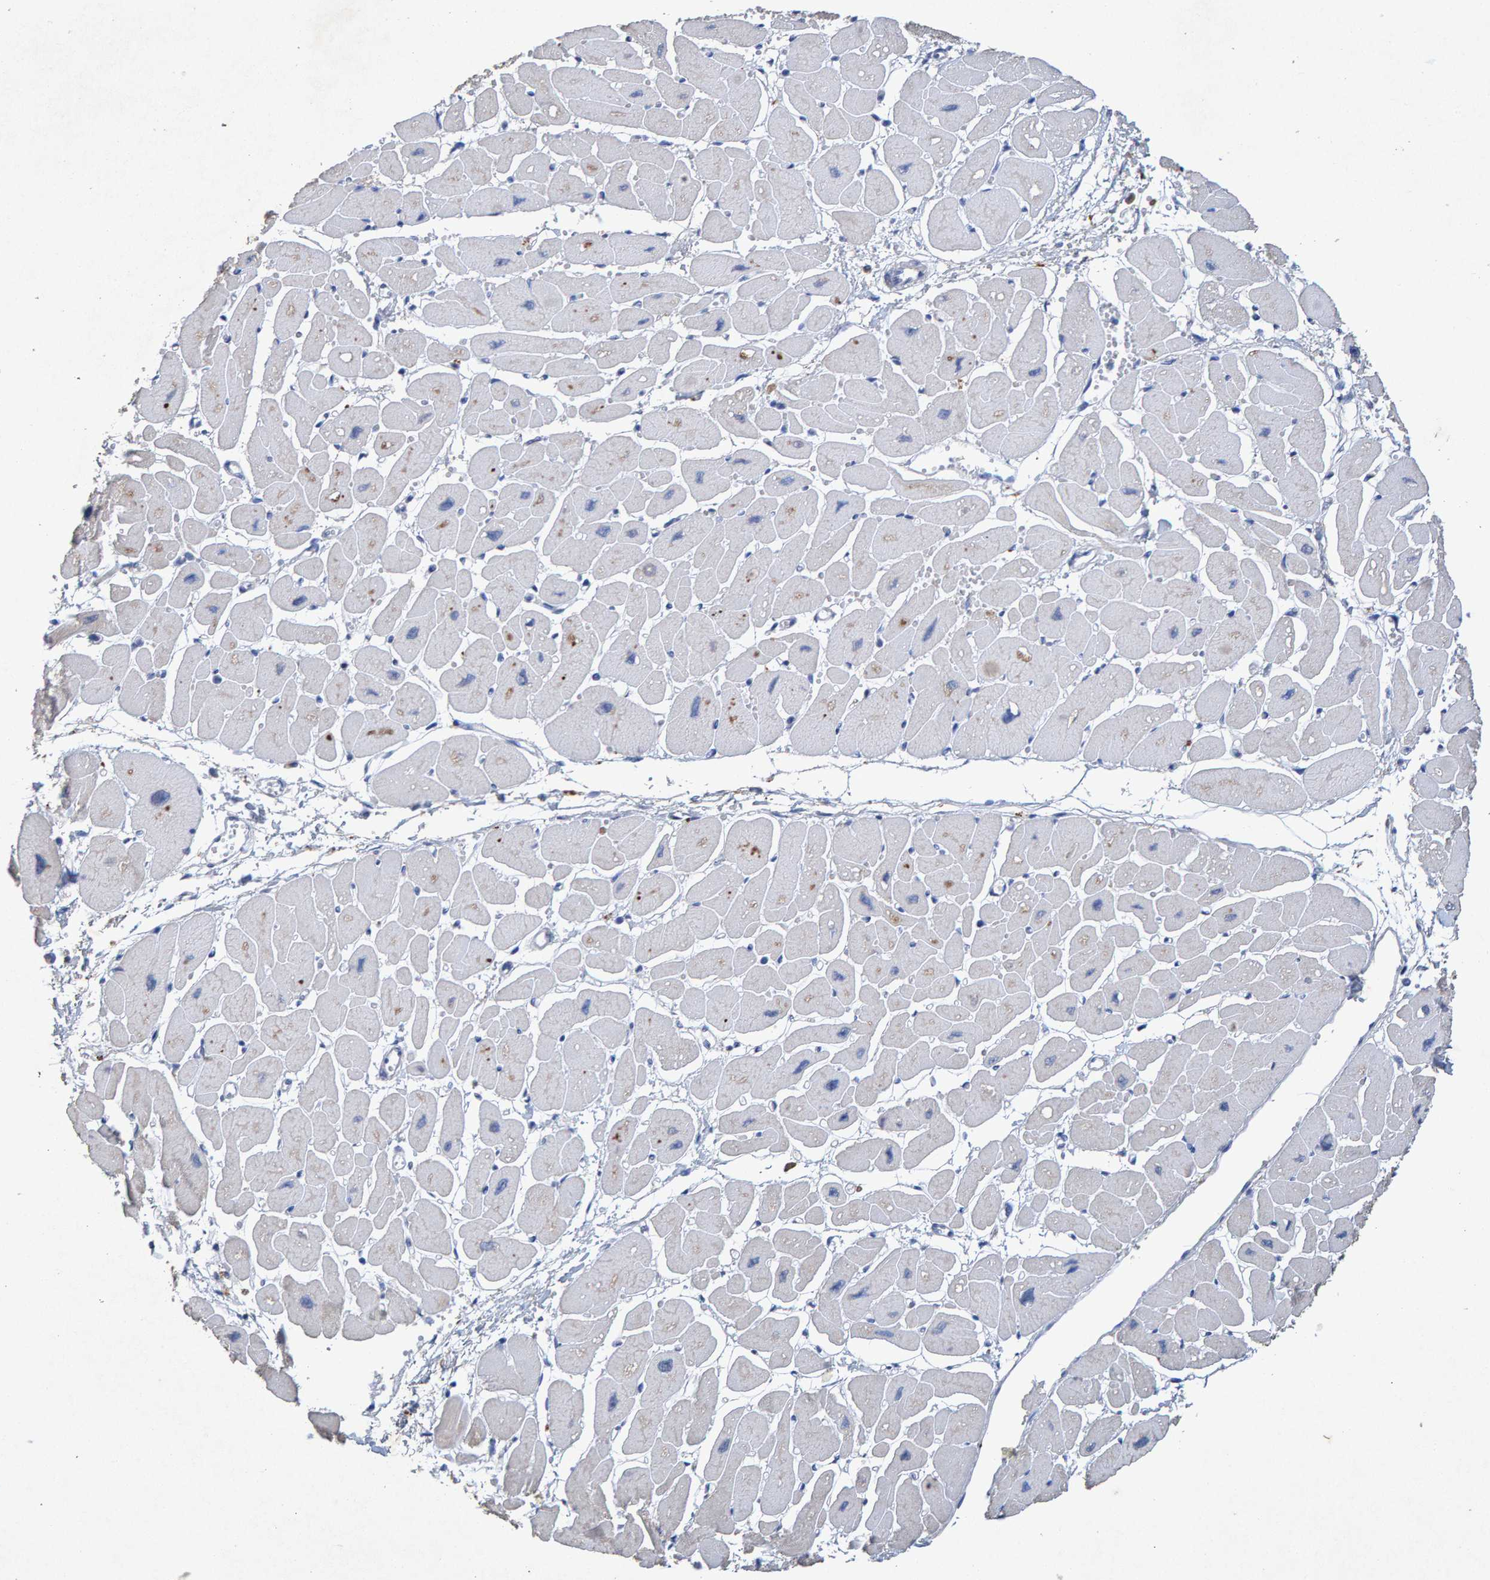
{"staining": {"intensity": "negative", "quantity": "none", "location": "none"}, "tissue": "heart muscle", "cell_type": "Cardiomyocytes", "image_type": "normal", "snomed": [{"axis": "morphology", "description": "Normal tissue, NOS"}, {"axis": "topography", "description": "Heart"}], "caption": "Immunohistochemical staining of unremarkable heart muscle shows no significant expression in cardiomyocytes.", "gene": "CTH", "patient": {"sex": "female", "age": 54}}